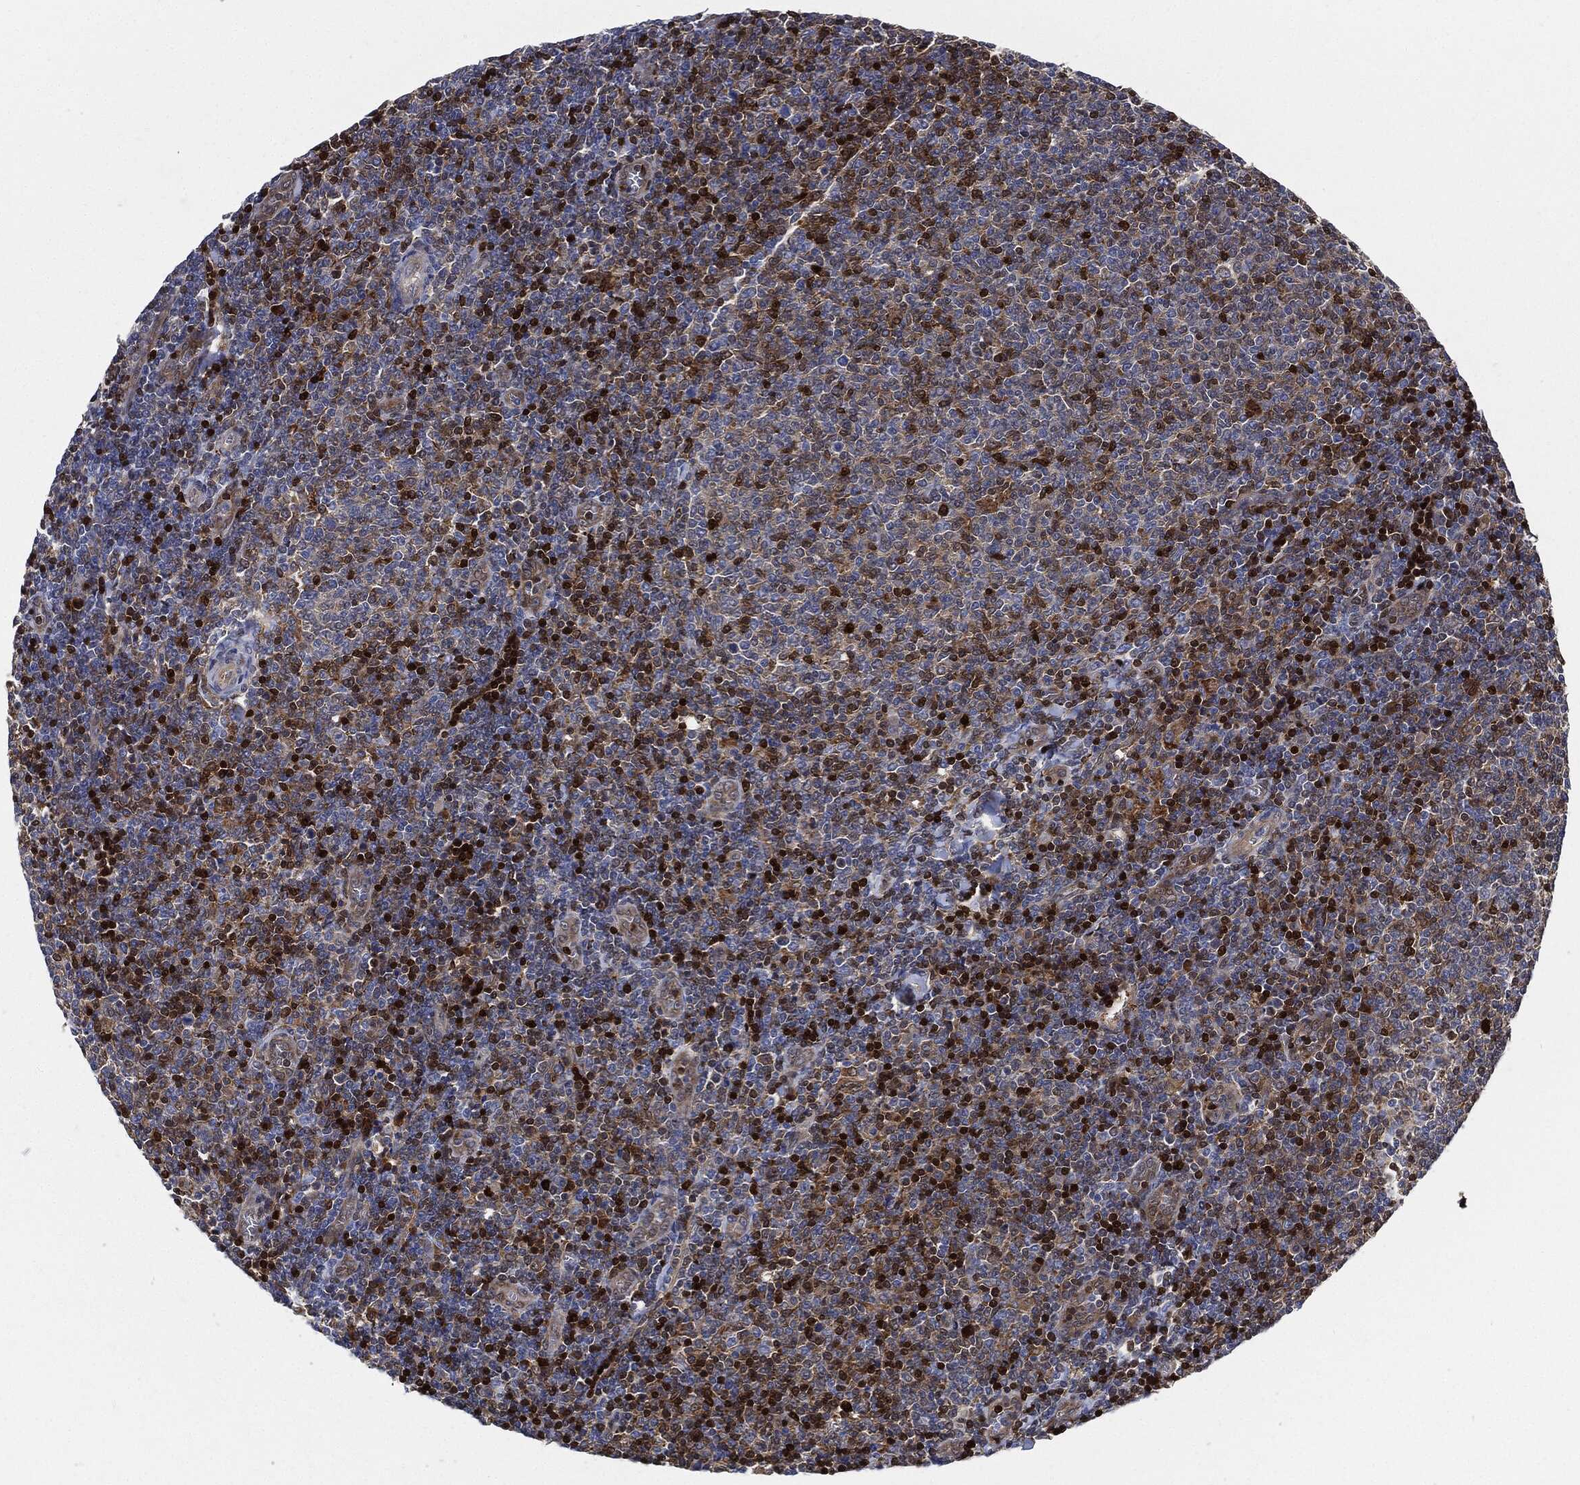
{"staining": {"intensity": "strong", "quantity": "25%-75%", "location": "cytoplasmic/membranous,nuclear"}, "tissue": "lymphoma", "cell_type": "Tumor cells", "image_type": "cancer", "snomed": [{"axis": "morphology", "description": "Malignant lymphoma, non-Hodgkin's type, Low grade"}, {"axis": "topography", "description": "Lymph node"}], "caption": "Lymphoma stained for a protein (brown) exhibits strong cytoplasmic/membranous and nuclear positive staining in approximately 25%-75% of tumor cells.", "gene": "PRDX2", "patient": {"sex": "male", "age": 52}}